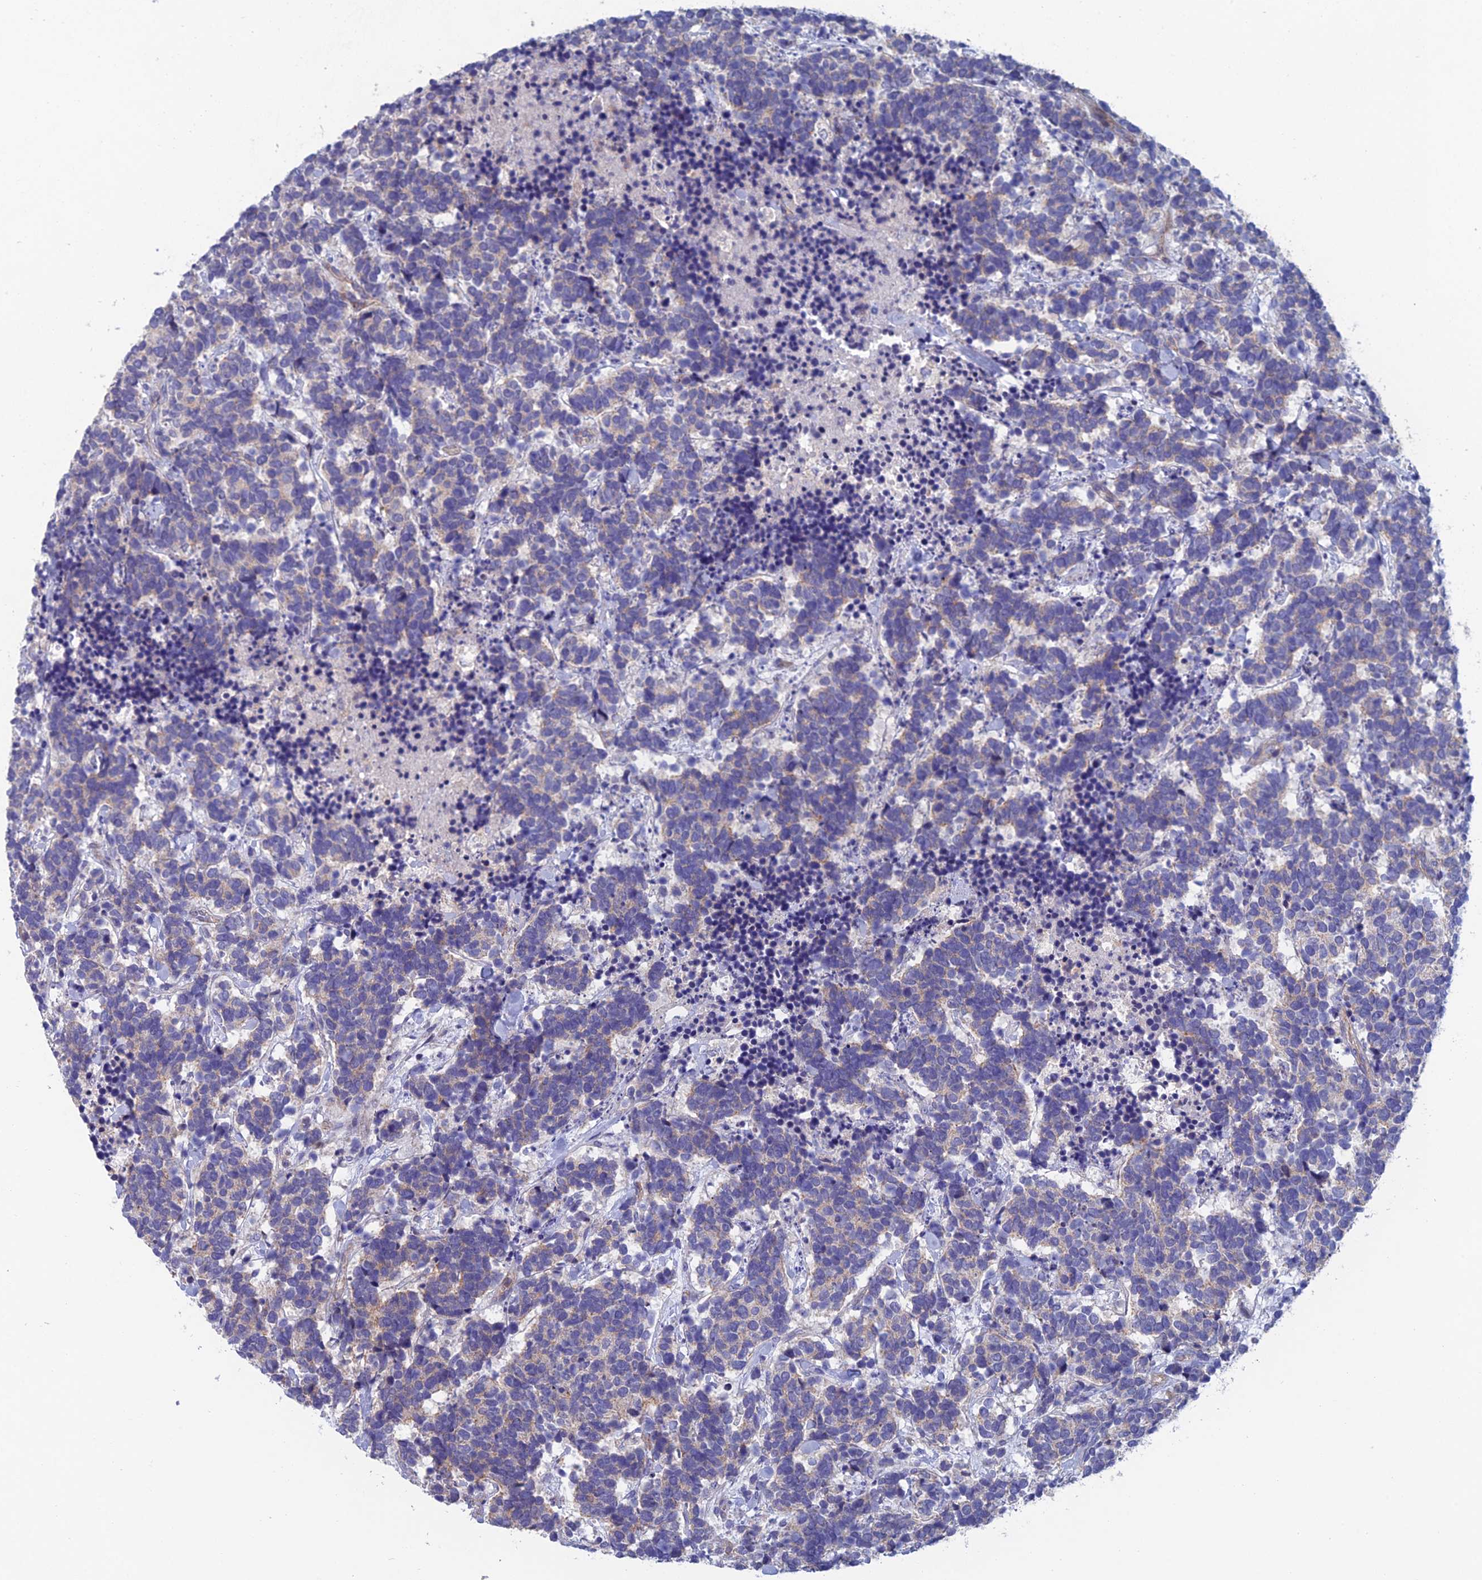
{"staining": {"intensity": "weak", "quantity": "25%-75%", "location": "cytoplasmic/membranous"}, "tissue": "carcinoid", "cell_type": "Tumor cells", "image_type": "cancer", "snomed": [{"axis": "morphology", "description": "Carcinoma, NOS"}, {"axis": "morphology", "description": "Carcinoid, malignant, NOS"}, {"axis": "topography", "description": "Prostate"}], "caption": "Human carcinoid stained with a brown dye exhibits weak cytoplasmic/membranous positive expression in approximately 25%-75% of tumor cells.", "gene": "USP37", "patient": {"sex": "male", "age": 57}}